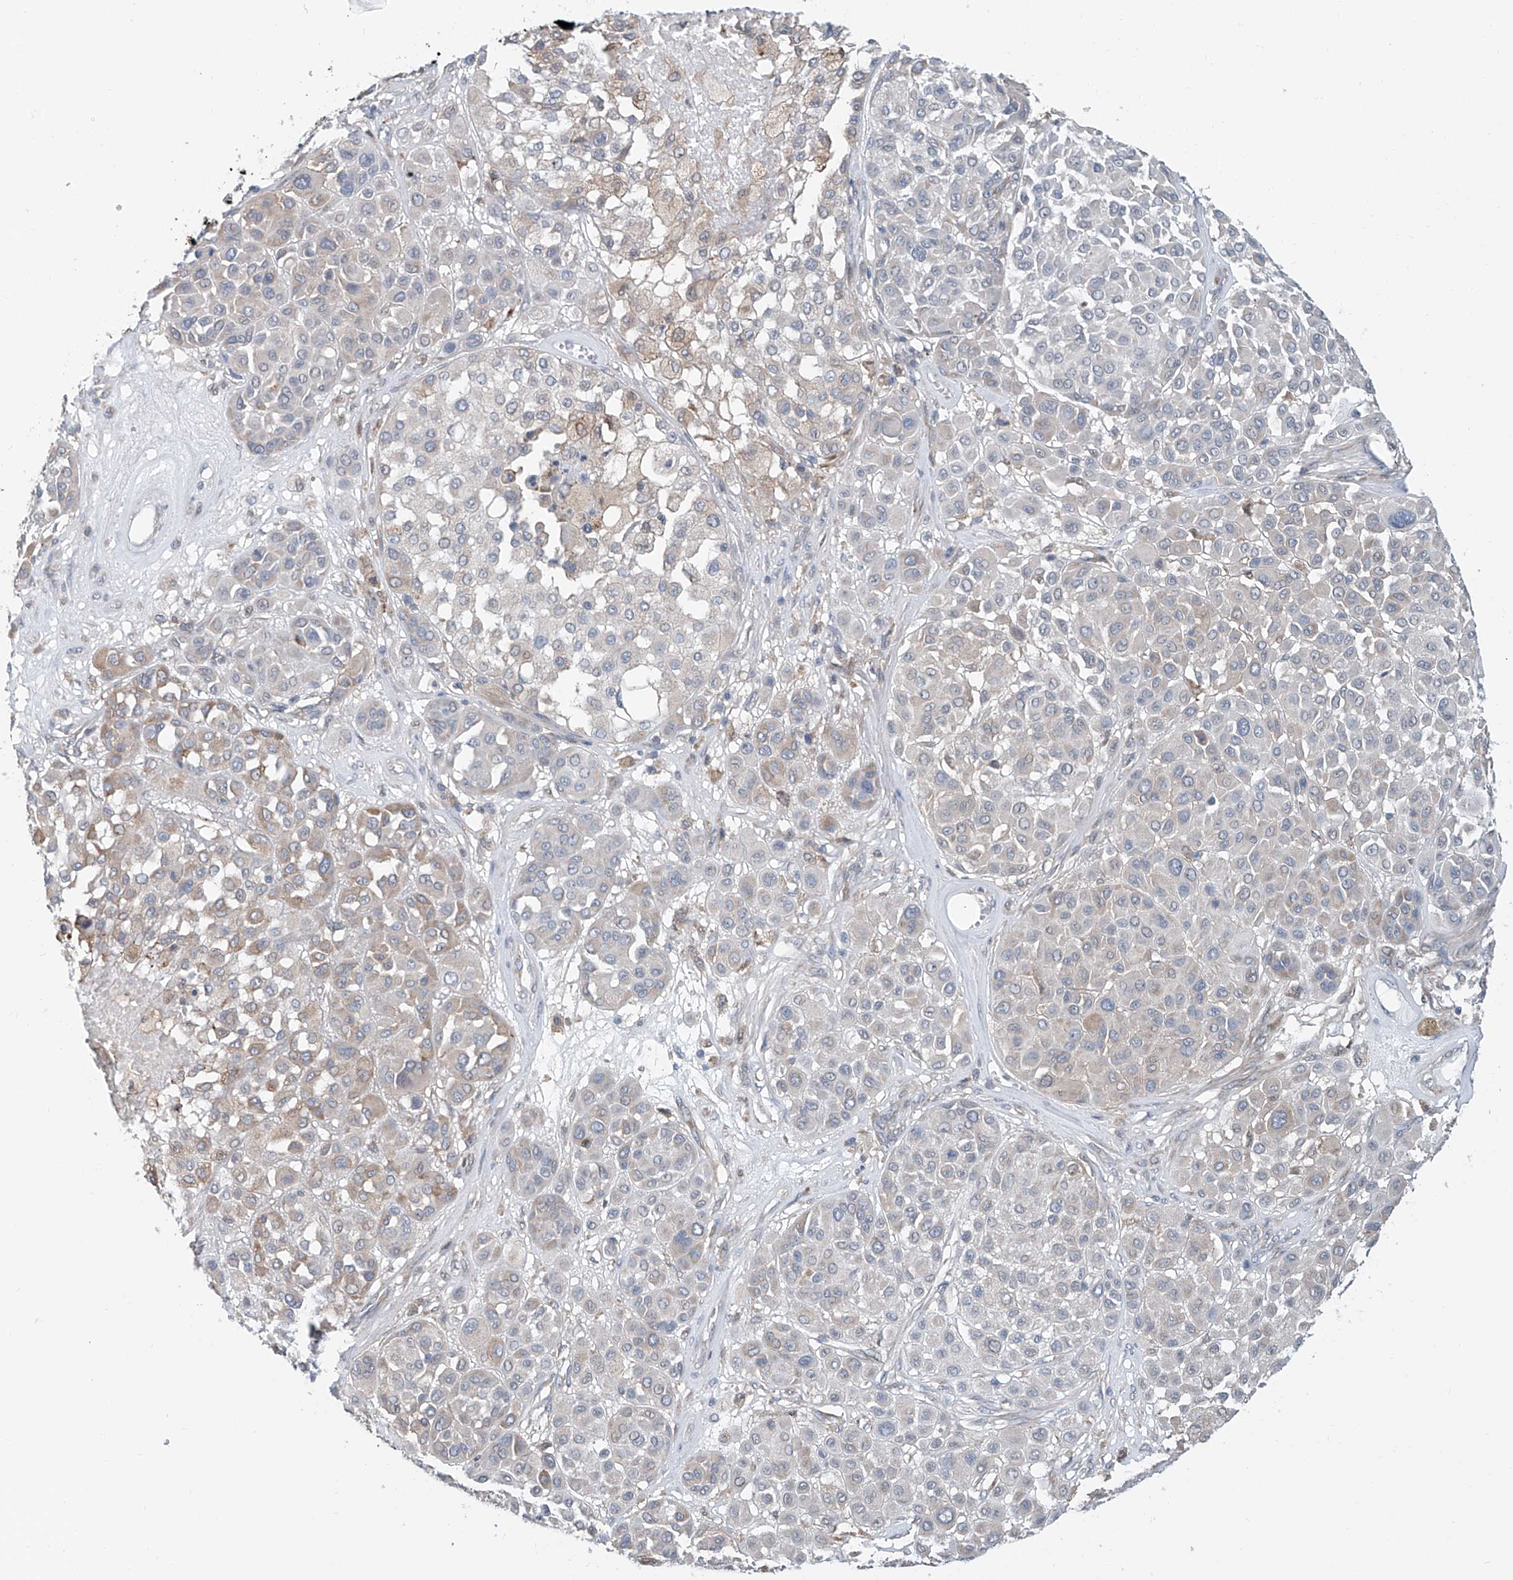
{"staining": {"intensity": "negative", "quantity": "none", "location": "none"}, "tissue": "melanoma", "cell_type": "Tumor cells", "image_type": "cancer", "snomed": [{"axis": "morphology", "description": "Malignant melanoma, Metastatic site"}, {"axis": "topography", "description": "Soft tissue"}], "caption": "The immunohistochemistry (IHC) photomicrograph has no significant expression in tumor cells of melanoma tissue. Brightfield microscopy of IHC stained with DAB (brown) and hematoxylin (blue), captured at high magnification.", "gene": "KCNK10", "patient": {"sex": "male", "age": 41}}